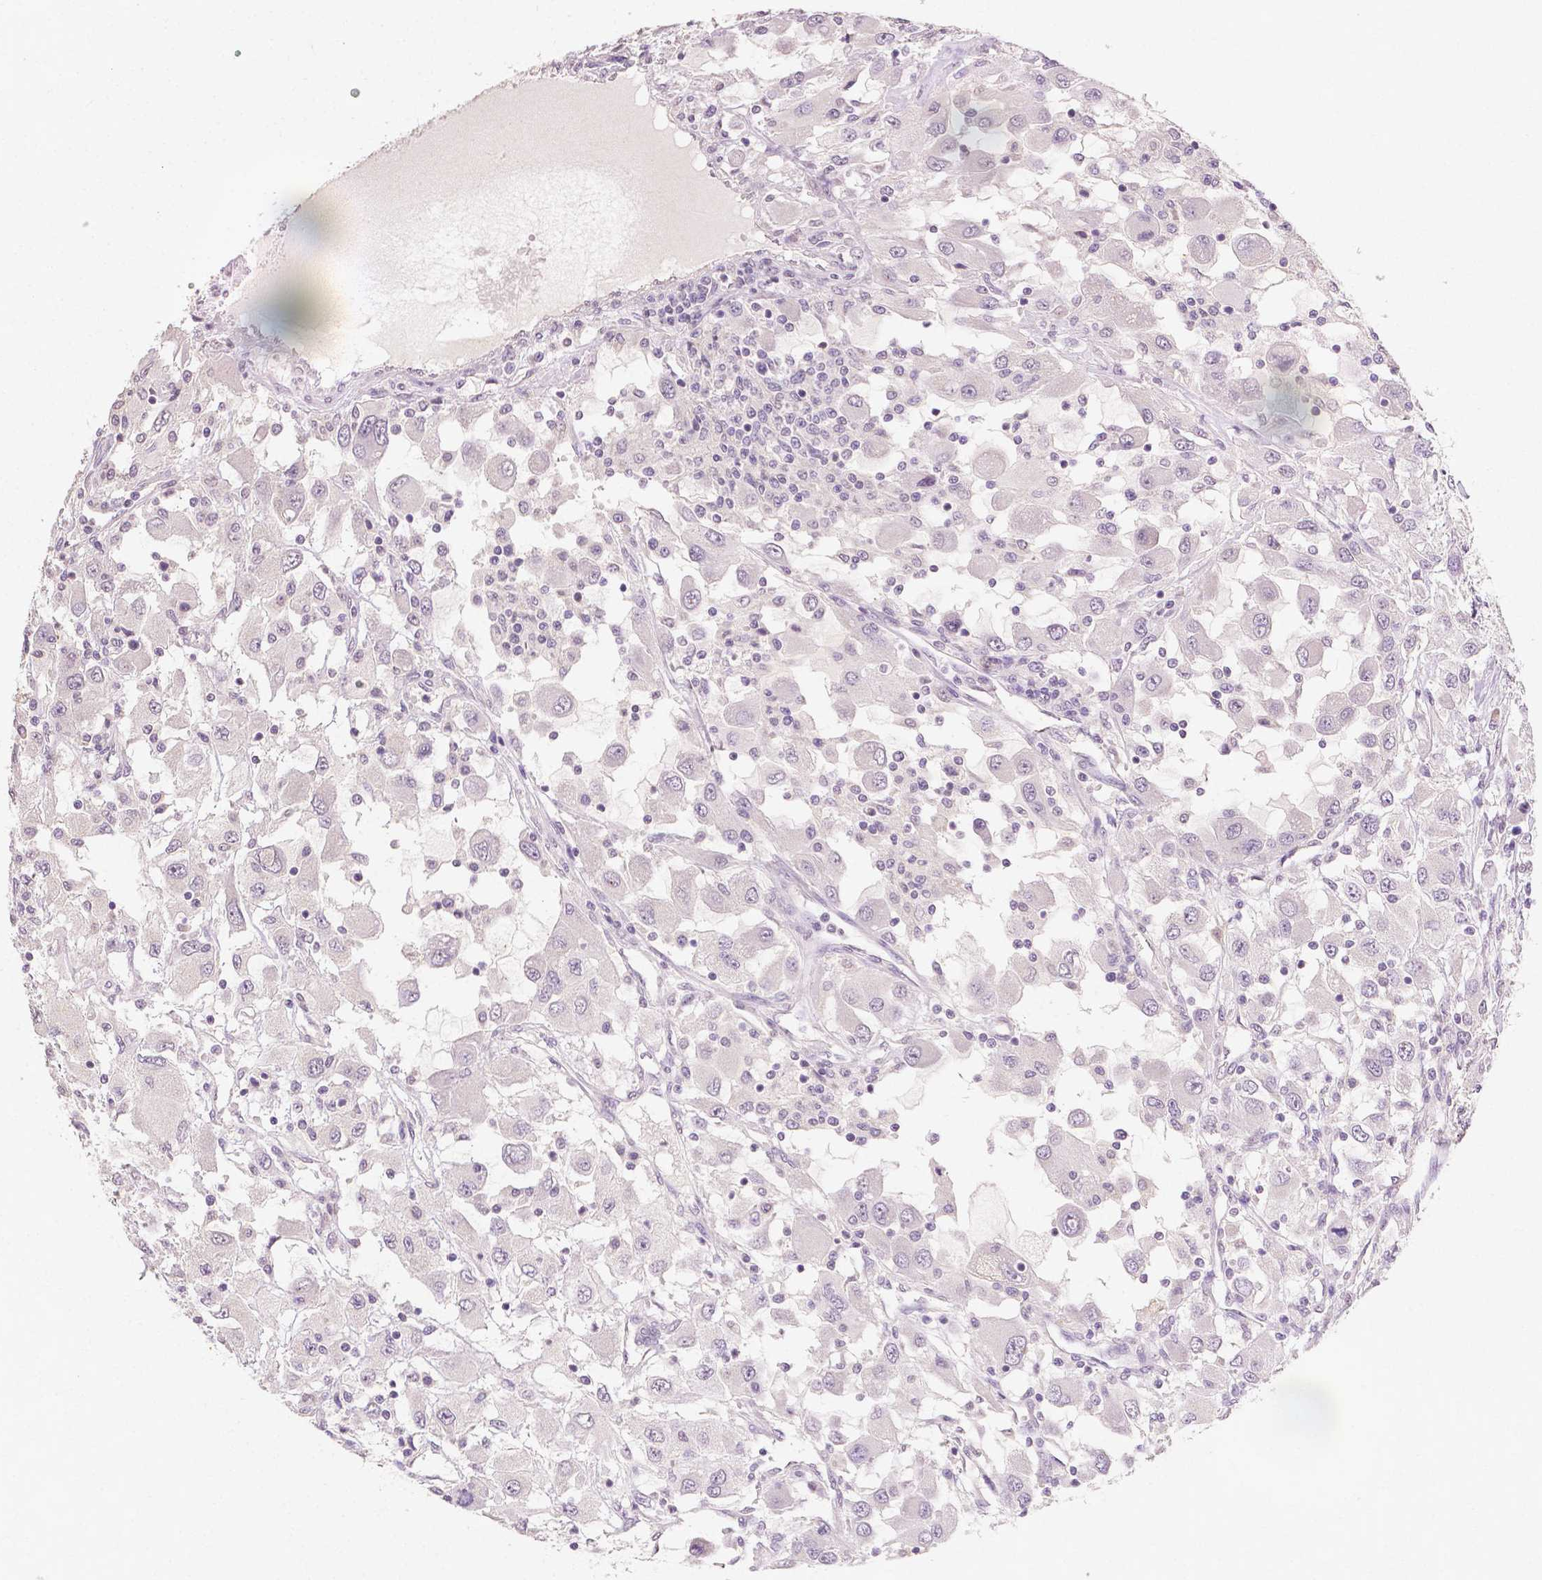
{"staining": {"intensity": "negative", "quantity": "none", "location": "none"}, "tissue": "renal cancer", "cell_type": "Tumor cells", "image_type": "cancer", "snomed": [{"axis": "morphology", "description": "Adenocarcinoma, NOS"}, {"axis": "topography", "description": "Kidney"}], "caption": "DAB (3,3'-diaminobenzidine) immunohistochemical staining of human renal adenocarcinoma displays no significant expression in tumor cells.", "gene": "TGM1", "patient": {"sex": "female", "age": 67}}